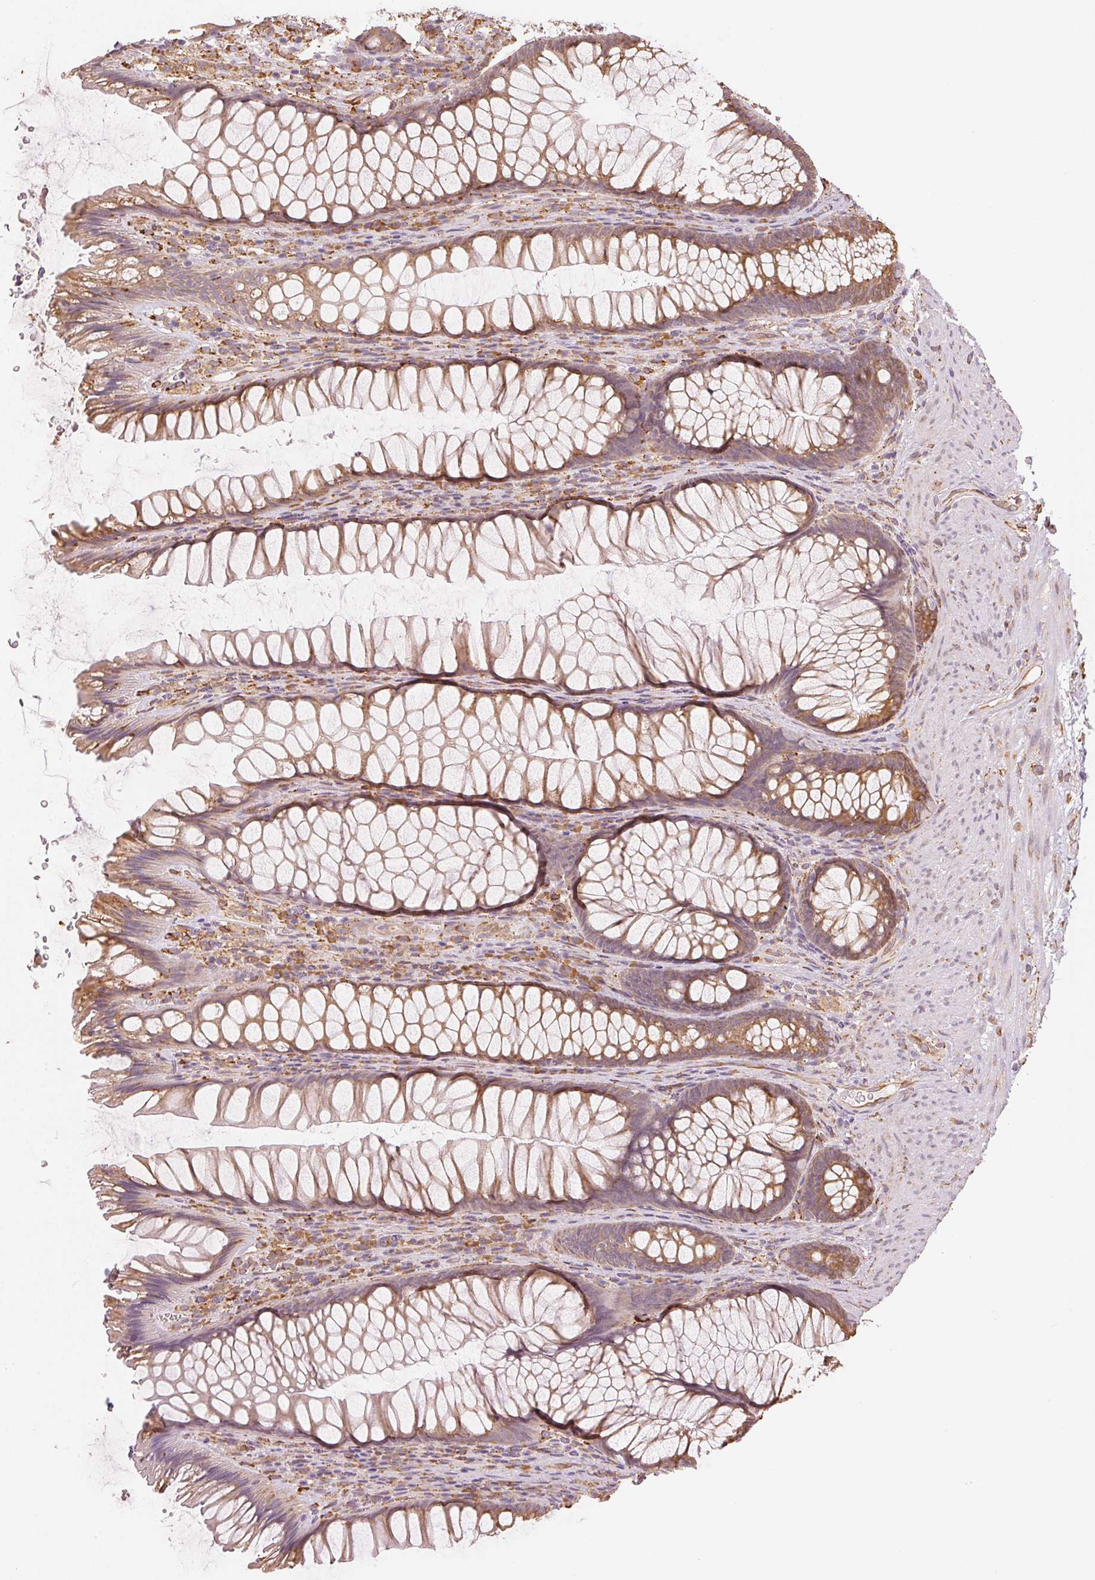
{"staining": {"intensity": "moderate", "quantity": ">75%", "location": "cytoplasmic/membranous"}, "tissue": "rectum", "cell_type": "Glandular cells", "image_type": "normal", "snomed": [{"axis": "morphology", "description": "Normal tissue, NOS"}, {"axis": "topography", "description": "Rectum"}], "caption": "Brown immunohistochemical staining in unremarkable human rectum exhibits moderate cytoplasmic/membranous expression in about >75% of glandular cells.", "gene": "RCN3", "patient": {"sex": "male", "age": 53}}